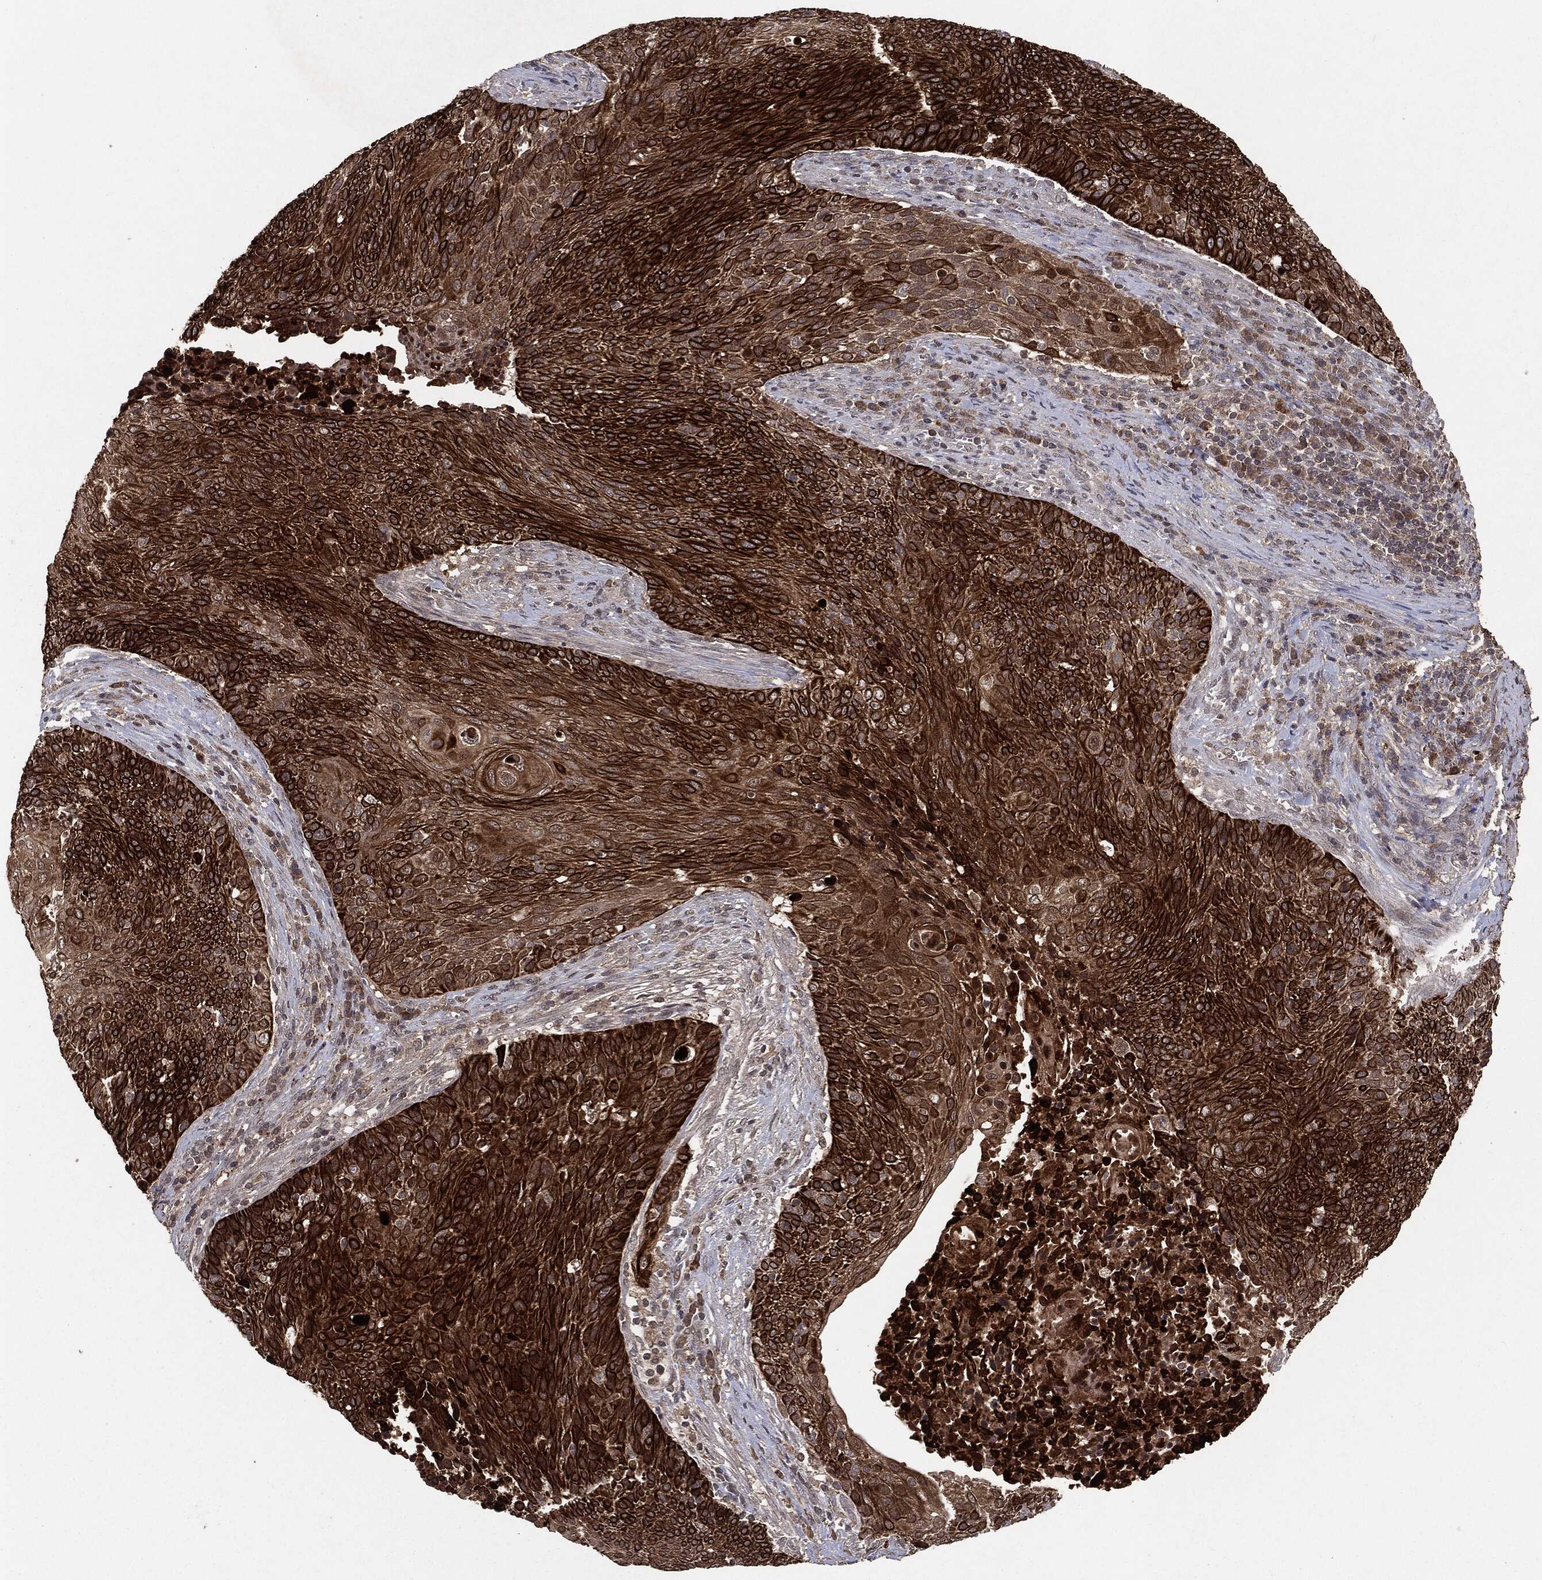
{"staining": {"intensity": "strong", "quantity": ">75%", "location": "cytoplasmic/membranous"}, "tissue": "cervical cancer", "cell_type": "Tumor cells", "image_type": "cancer", "snomed": [{"axis": "morphology", "description": "Squamous cell carcinoma, NOS"}, {"axis": "topography", "description": "Cervix"}], "caption": "Immunohistochemical staining of human cervical squamous cell carcinoma exhibits strong cytoplasmic/membranous protein expression in approximately >75% of tumor cells.", "gene": "MTOR", "patient": {"sex": "female", "age": 31}}